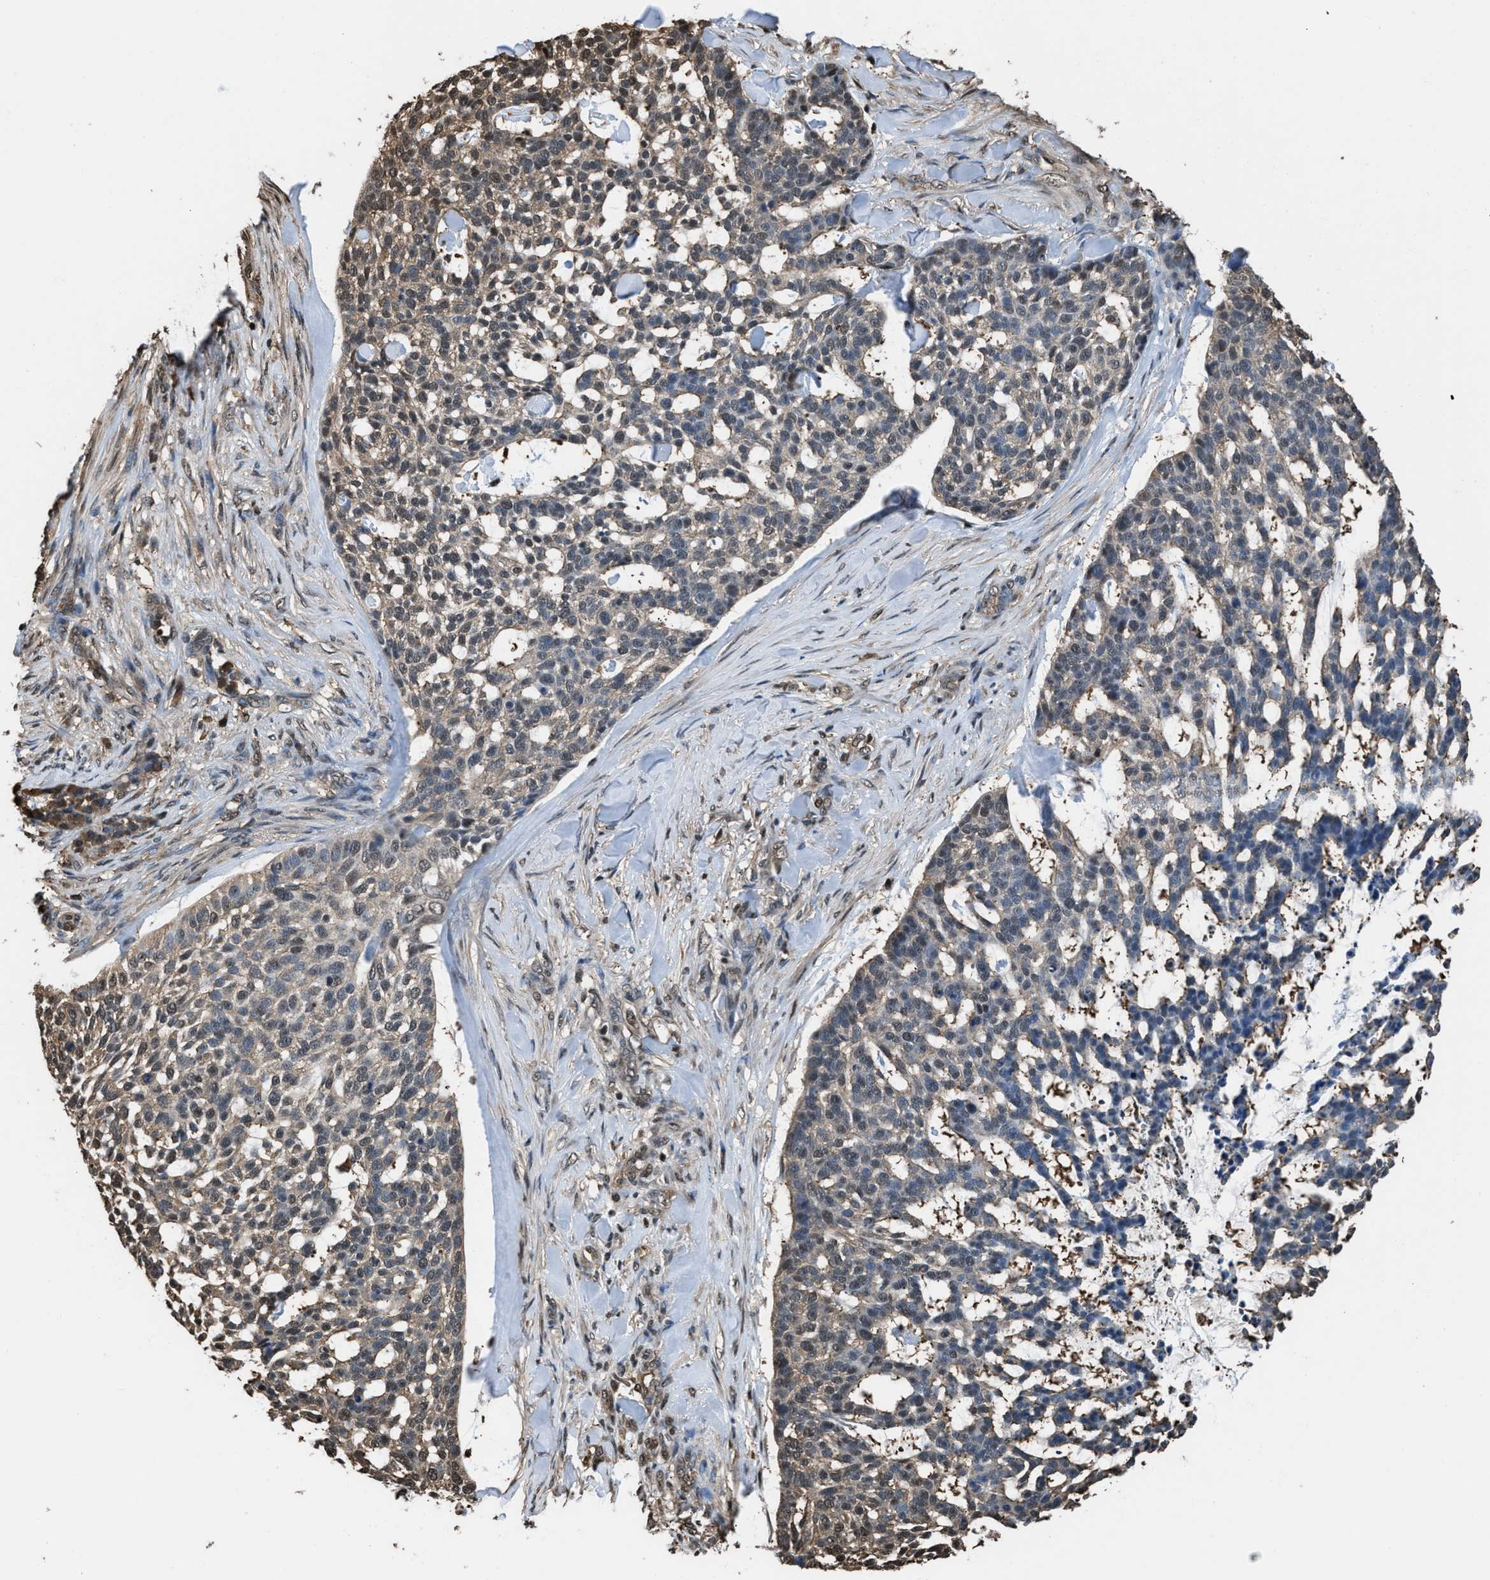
{"staining": {"intensity": "weak", "quantity": "25%-75%", "location": "nuclear"}, "tissue": "skin cancer", "cell_type": "Tumor cells", "image_type": "cancer", "snomed": [{"axis": "morphology", "description": "Basal cell carcinoma"}, {"axis": "topography", "description": "Skin"}], "caption": "This is an image of immunohistochemistry (IHC) staining of skin basal cell carcinoma, which shows weak staining in the nuclear of tumor cells.", "gene": "FNTA", "patient": {"sex": "female", "age": 64}}